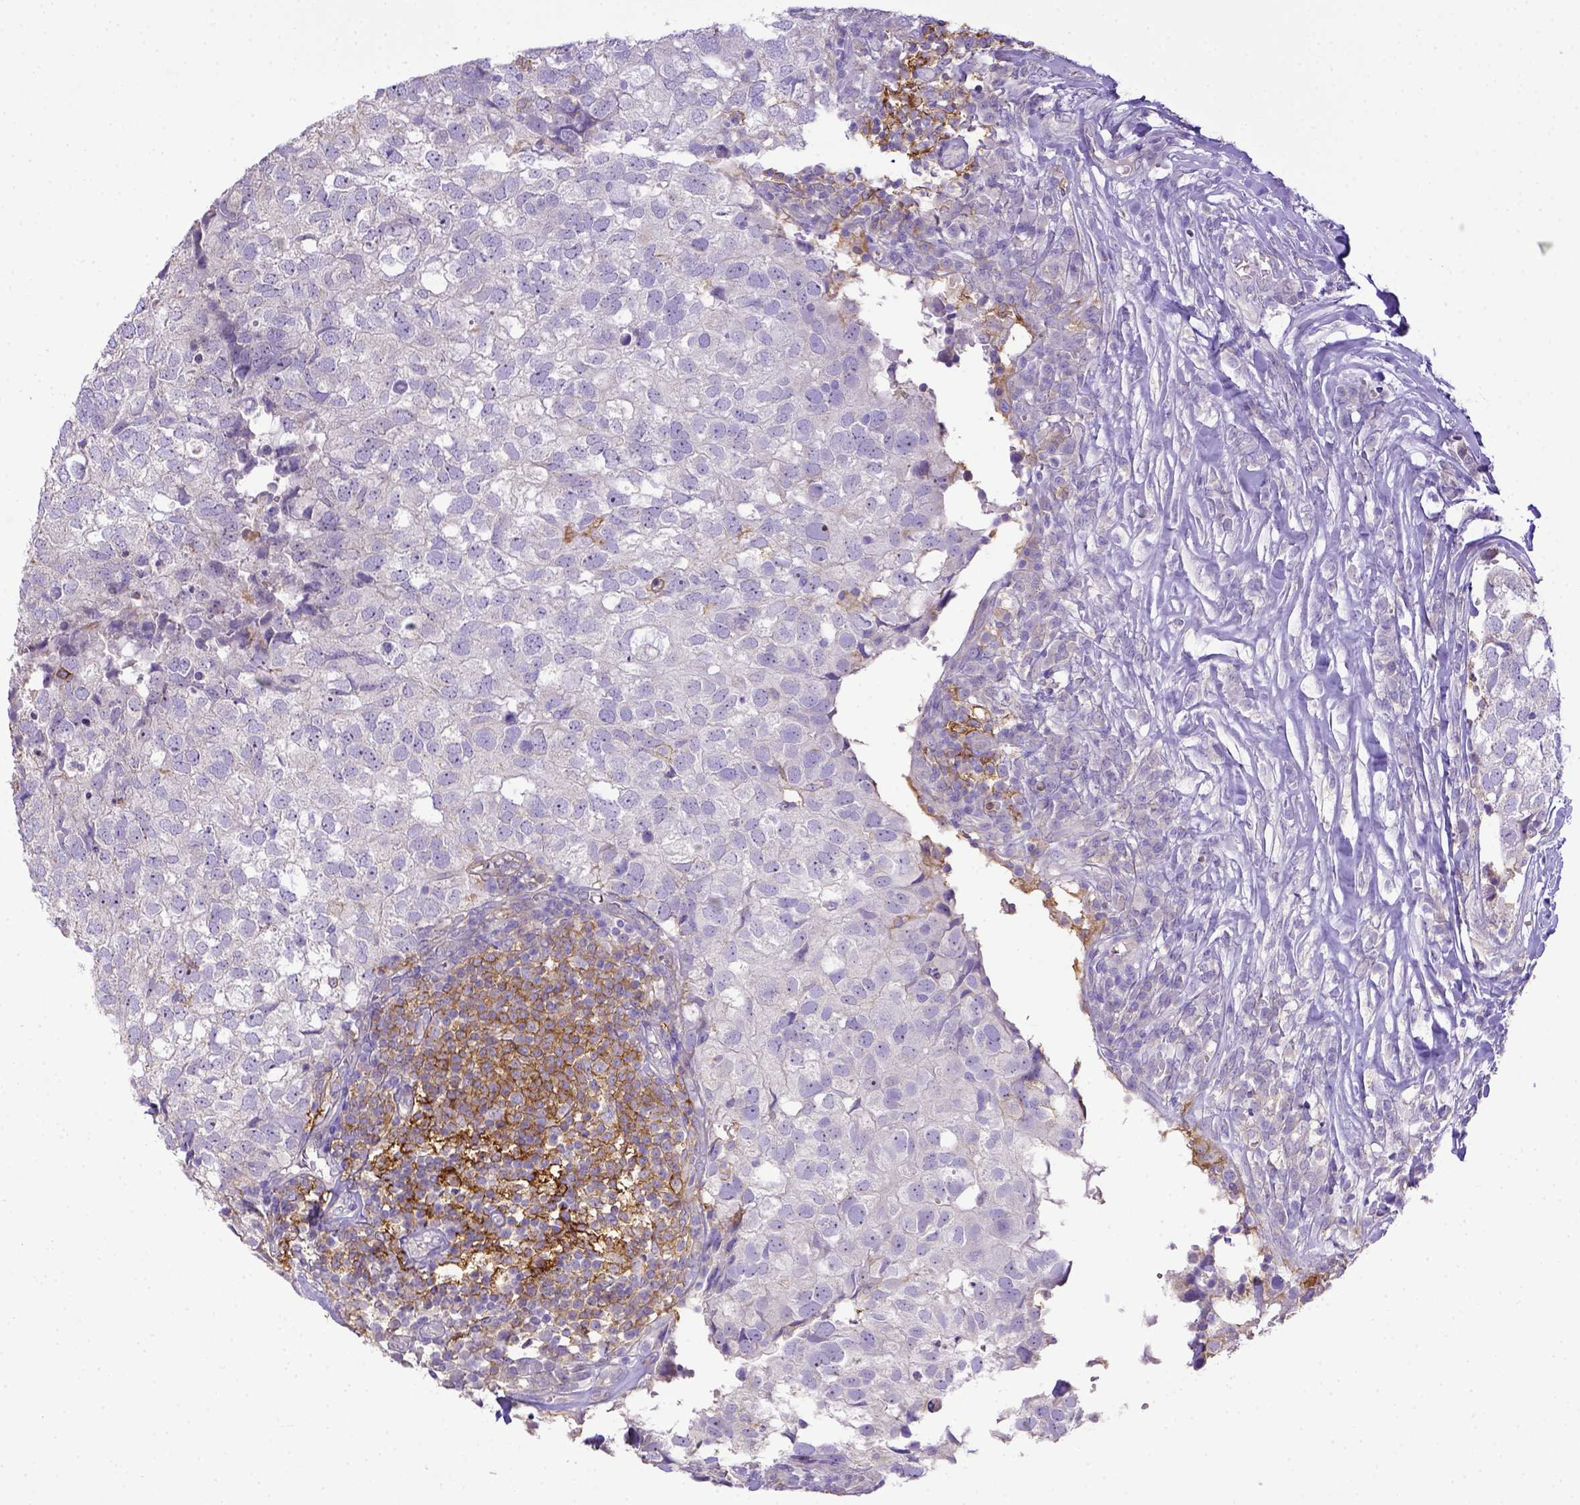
{"staining": {"intensity": "negative", "quantity": "none", "location": "none"}, "tissue": "breast cancer", "cell_type": "Tumor cells", "image_type": "cancer", "snomed": [{"axis": "morphology", "description": "Duct carcinoma"}, {"axis": "topography", "description": "Breast"}], "caption": "Immunohistochemistry of breast cancer (intraductal carcinoma) displays no positivity in tumor cells.", "gene": "CD40", "patient": {"sex": "female", "age": 30}}